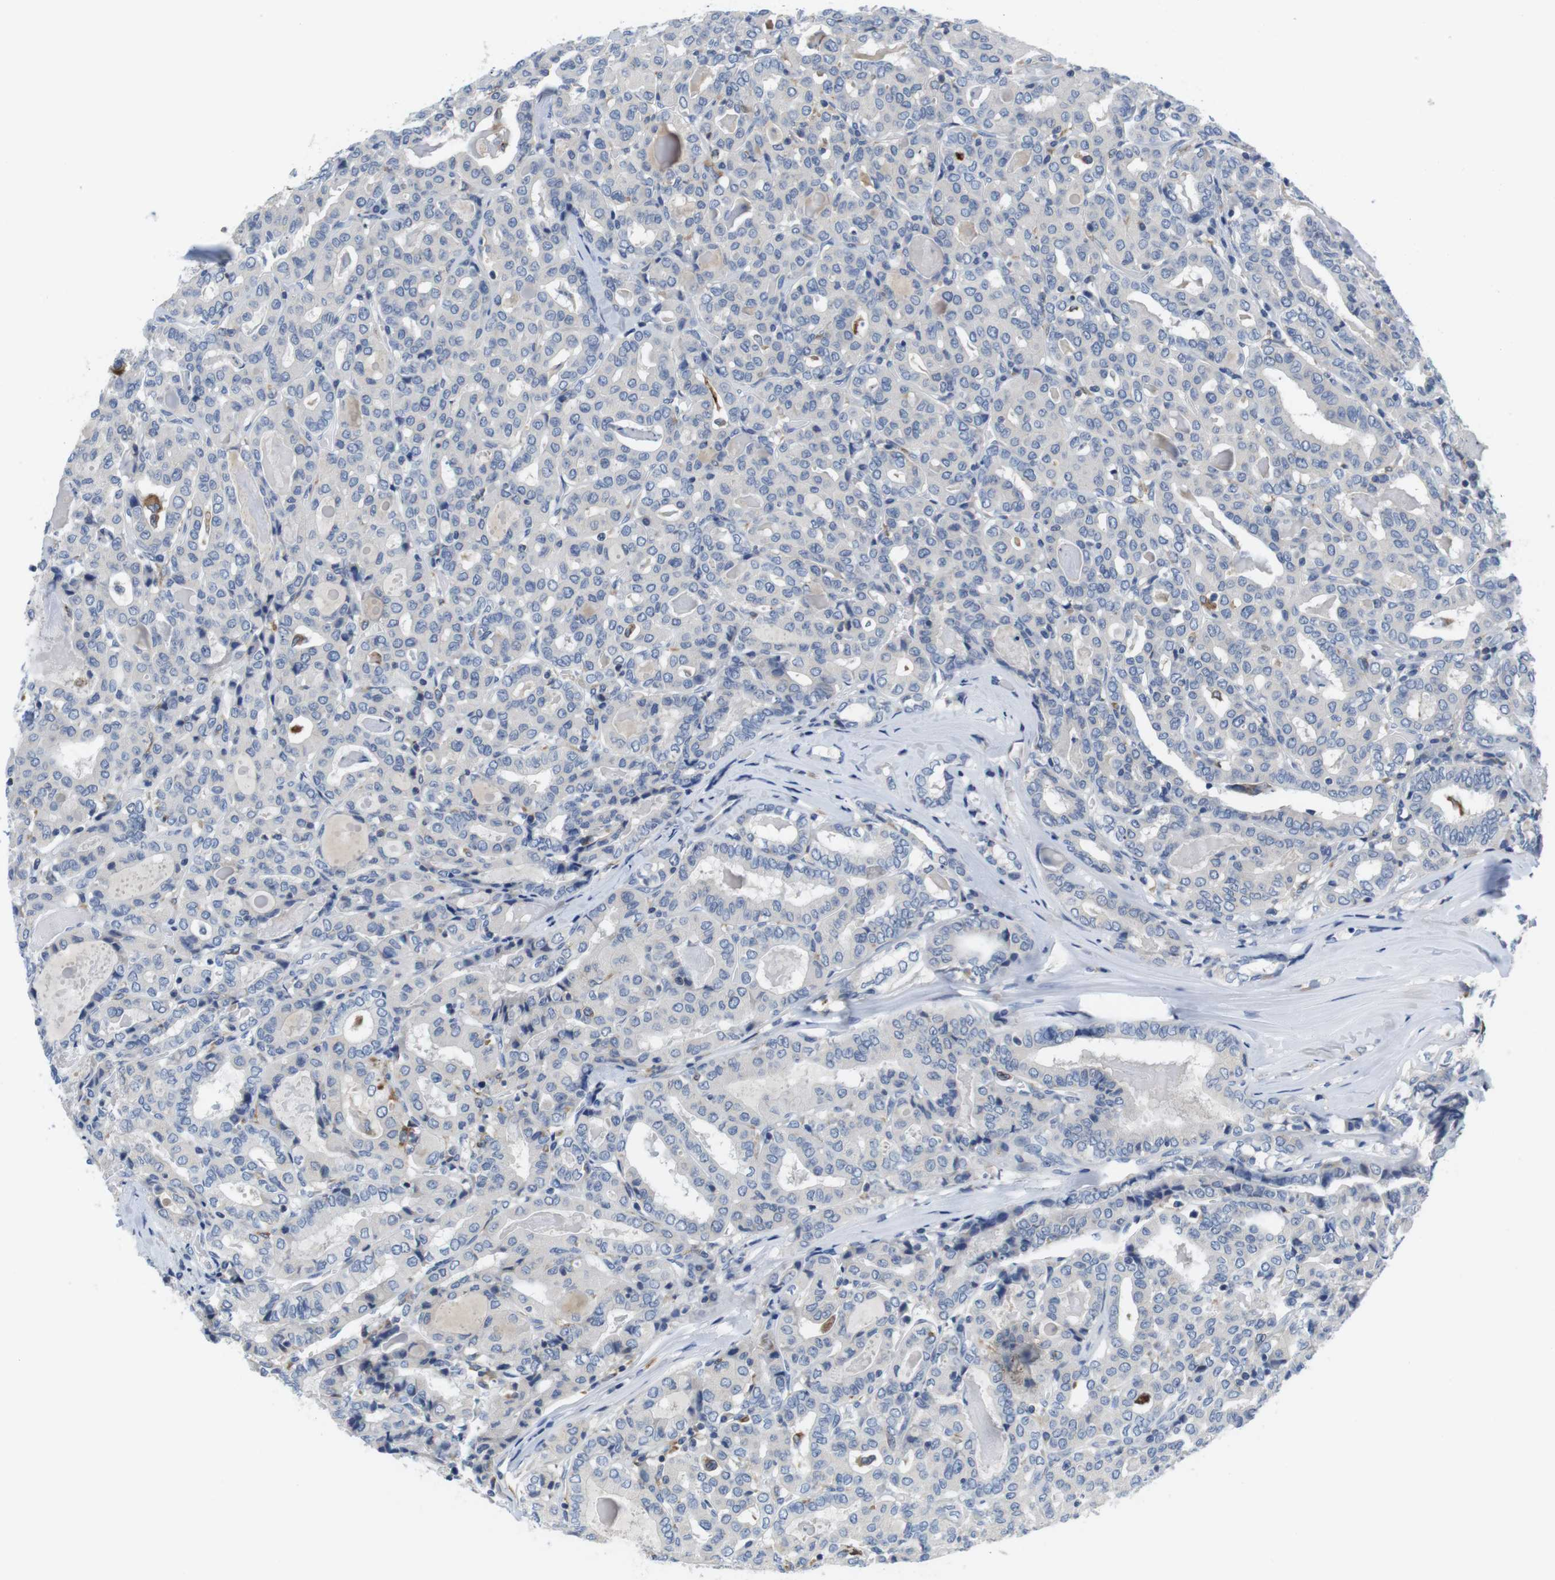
{"staining": {"intensity": "negative", "quantity": "none", "location": "none"}, "tissue": "thyroid cancer", "cell_type": "Tumor cells", "image_type": "cancer", "snomed": [{"axis": "morphology", "description": "Papillary adenocarcinoma, NOS"}, {"axis": "topography", "description": "Thyroid gland"}], "caption": "Immunohistochemistry (IHC) photomicrograph of neoplastic tissue: thyroid papillary adenocarcinoma stained with DAB (3,3'-diaminobenzidine) shows no significant protein expression in tumor cells. (DAB (3,3'-diaminobenzidine) immunohistochemistry visualized using brightfield microscopy, high magnification).", "gene": "CNGA2", "patient": {"sex": "female", "age": 42}}